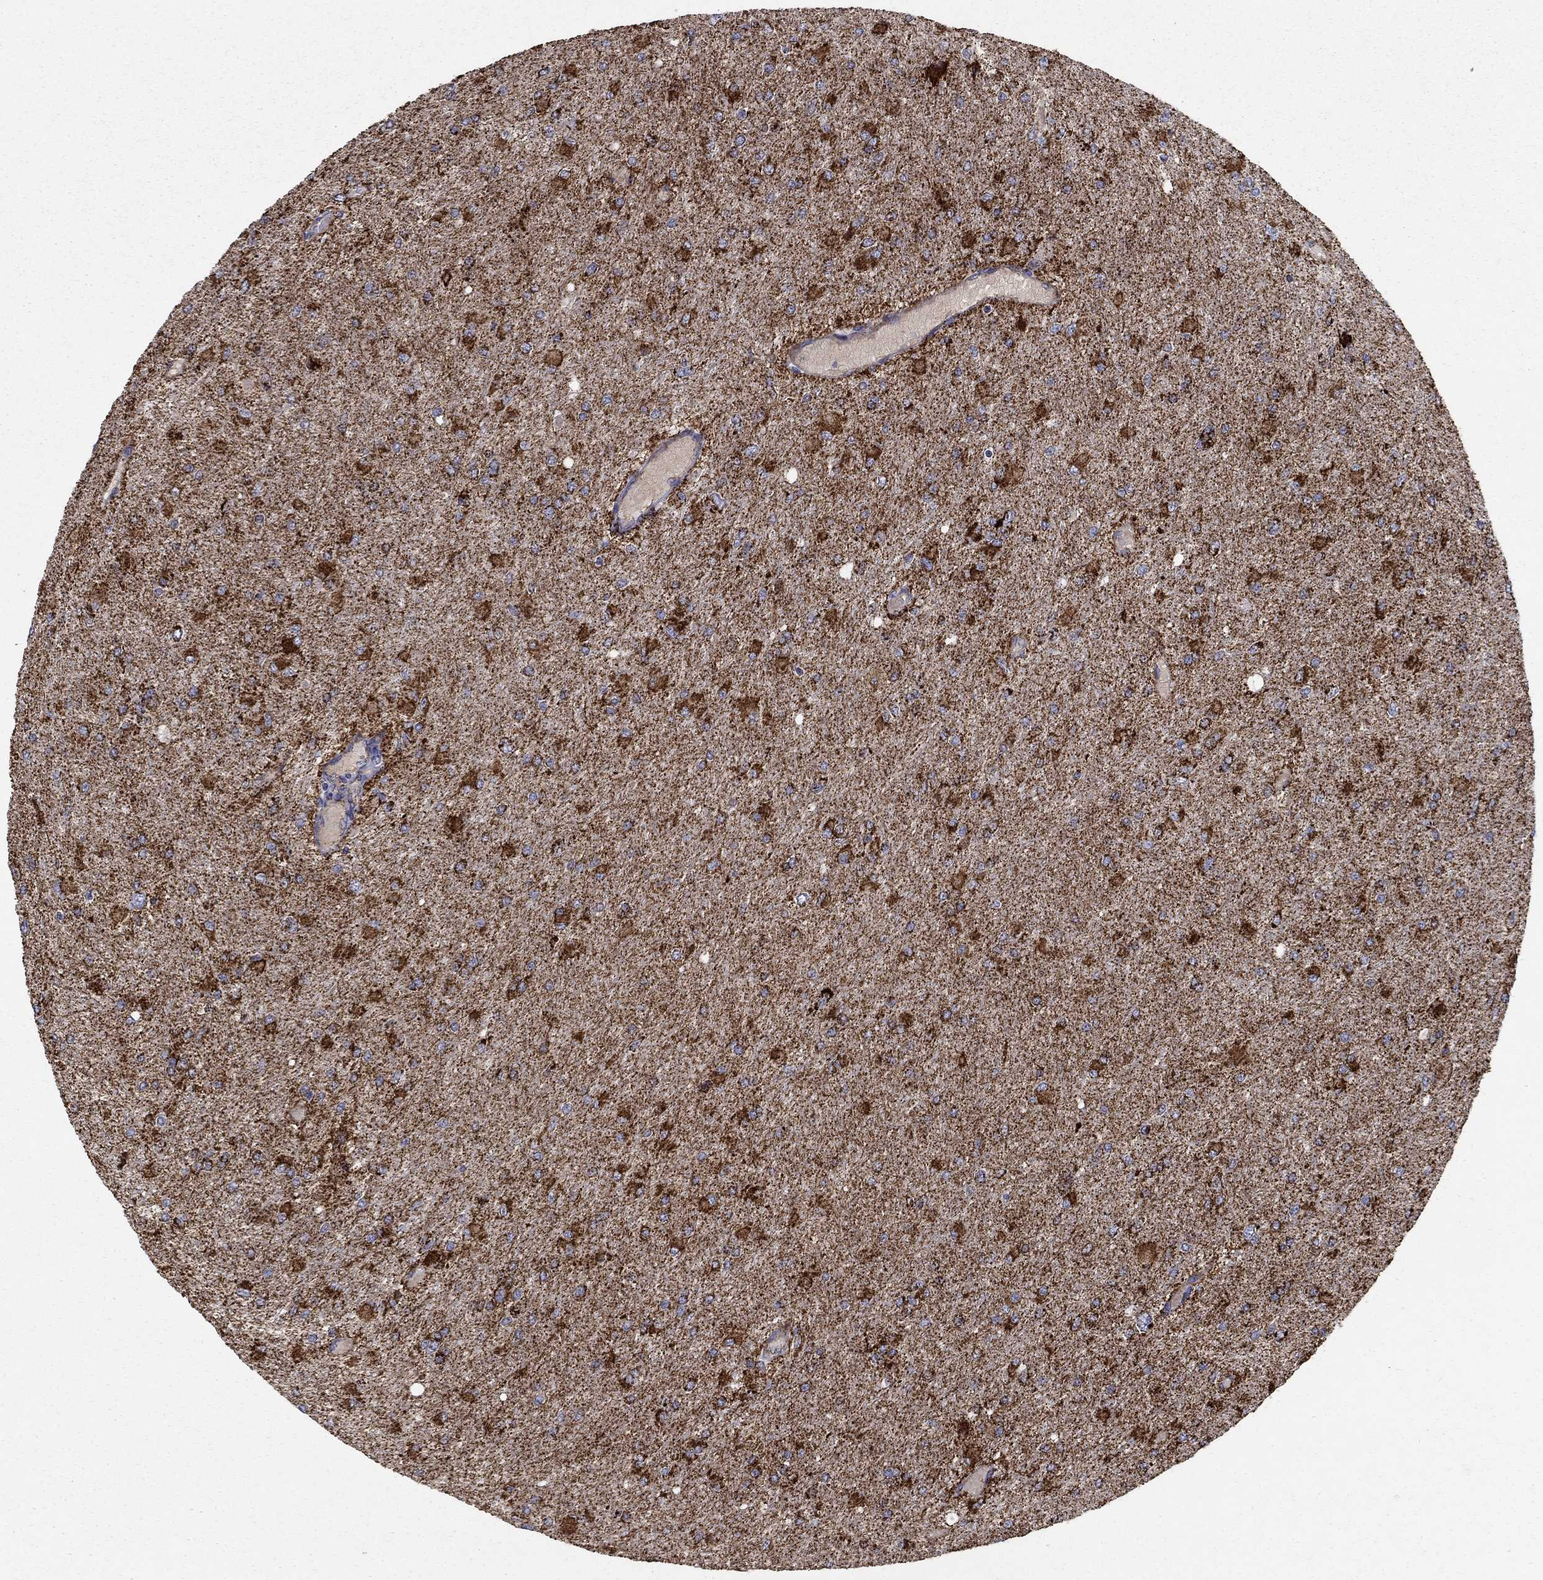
{"staining": {"intensity": "strong", "quantity": ">75%", "location": "cytoplasmic/membranous"}, "tissue": "glioma", "cell_type": "Tumor cells", "image_type": "cancer", "snomed": [{"axis": "morphology", "description": "Glioma, malignant, High grade"}, {"axis": "topography", "description": "Cerebral cortex"}], "caption": "IHC staining of malignant high-grade glioma, which demonstrates high levels of strong cytoplasmic/membranous positivity in approximately >75% of tumor cells indicating strong cytoplasmic/membranous protein expression. The staining was performed using DAB (3,3'-diaminobenzidine) (brown) for protein detection and nuclei were counterstained in hematoxylin (blue).", "gene": "GCSH", "patient": {"sex": "female", "age": 36}}